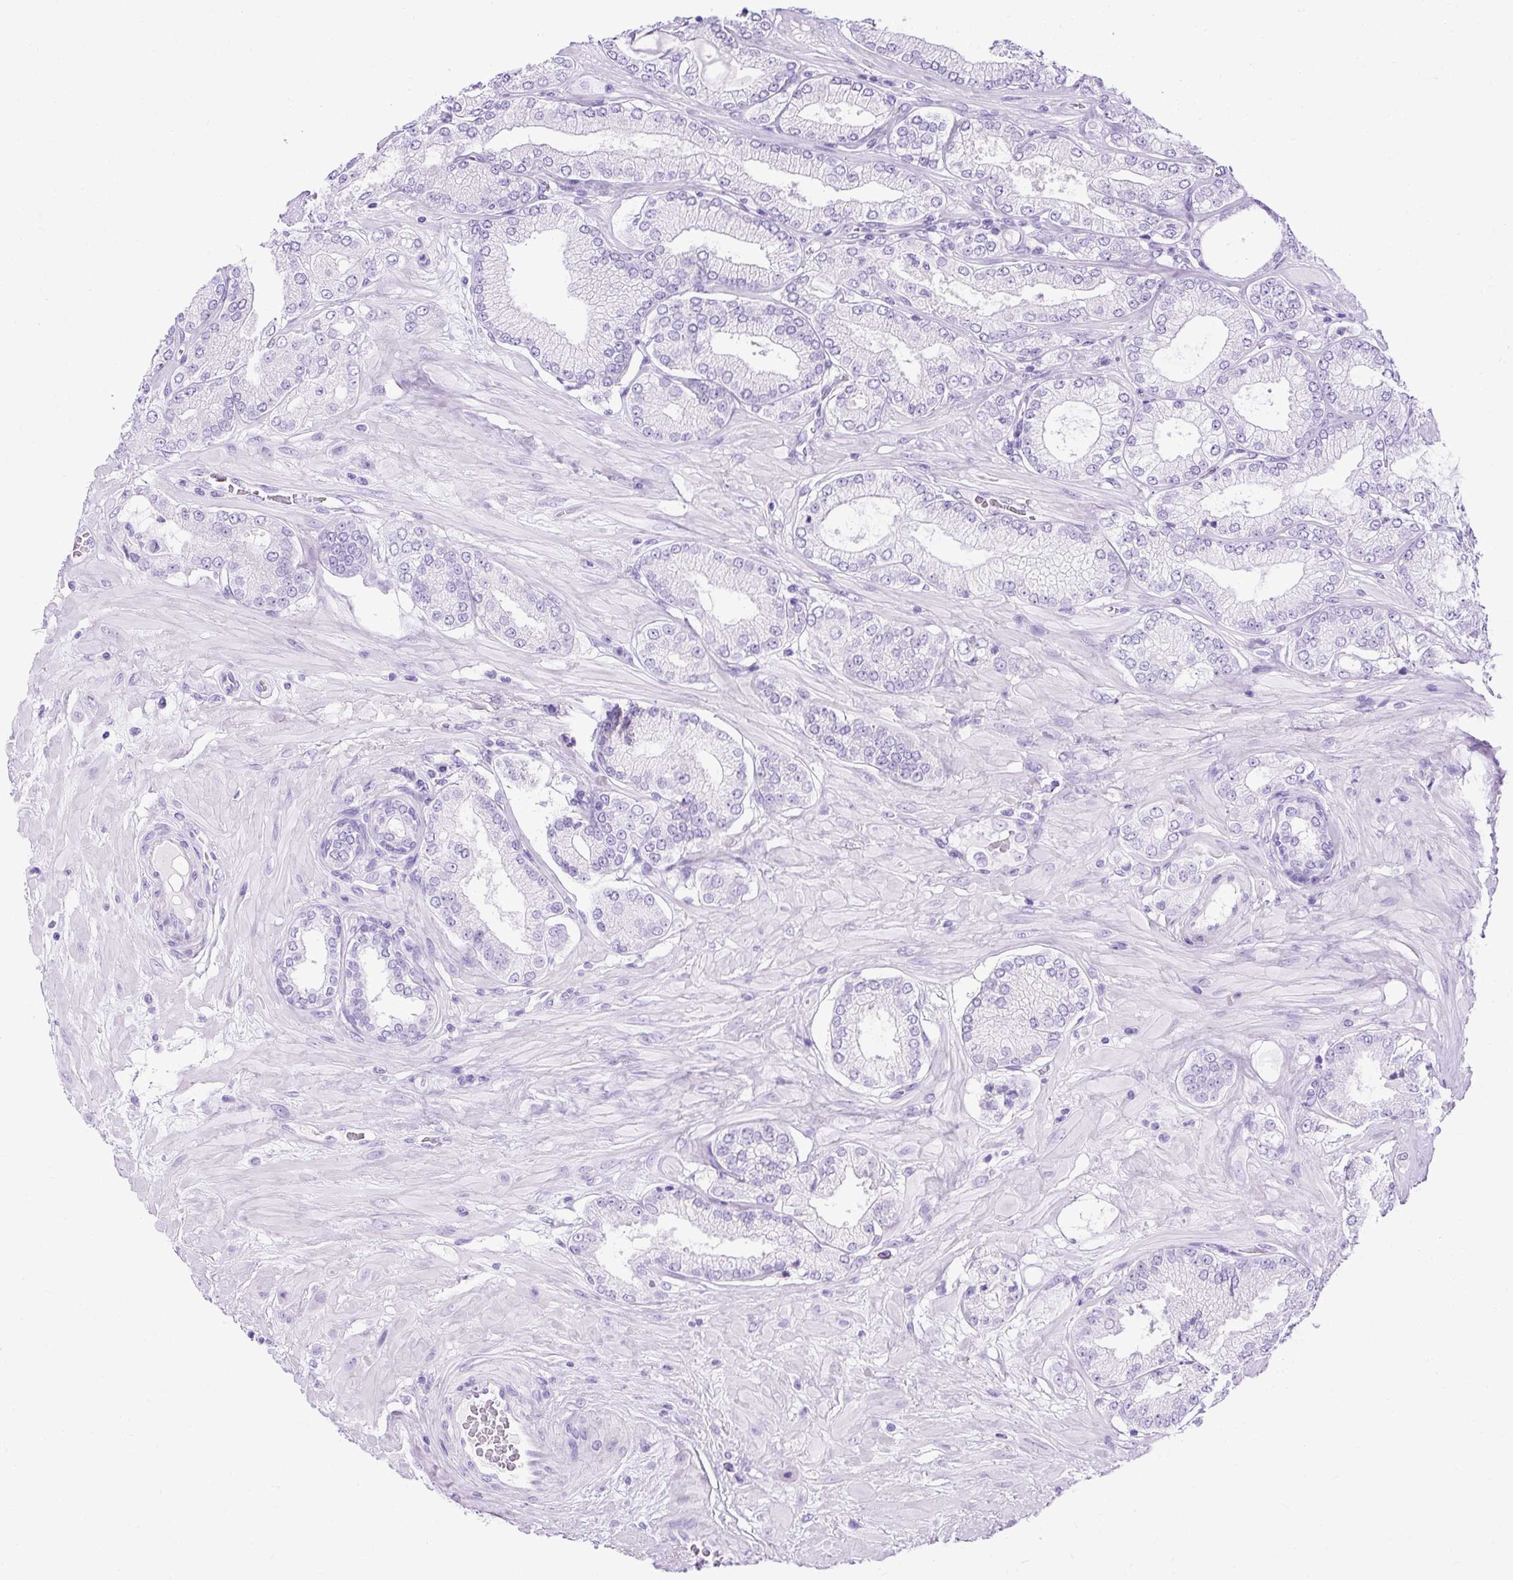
{"staining": {"intensity": "negative", "quantity": "none", "location": "none"}, "tissue": "prostate cancer", "cell_type": "Tumor cells", "image_type": "cancer", "snomed": [{"axis": "morphology", "description": "Adenocarcinoma, High grade"}, {"axis": "topography", "description": "Prostate"}], "caption": "This is an immunohistochemistry histopathology image of adenocarcinoma (high-grade) (prostate). There is no expression in tumor cells.", "gene": "KRT12", "patient": {"sex": "male", "age": 68}}